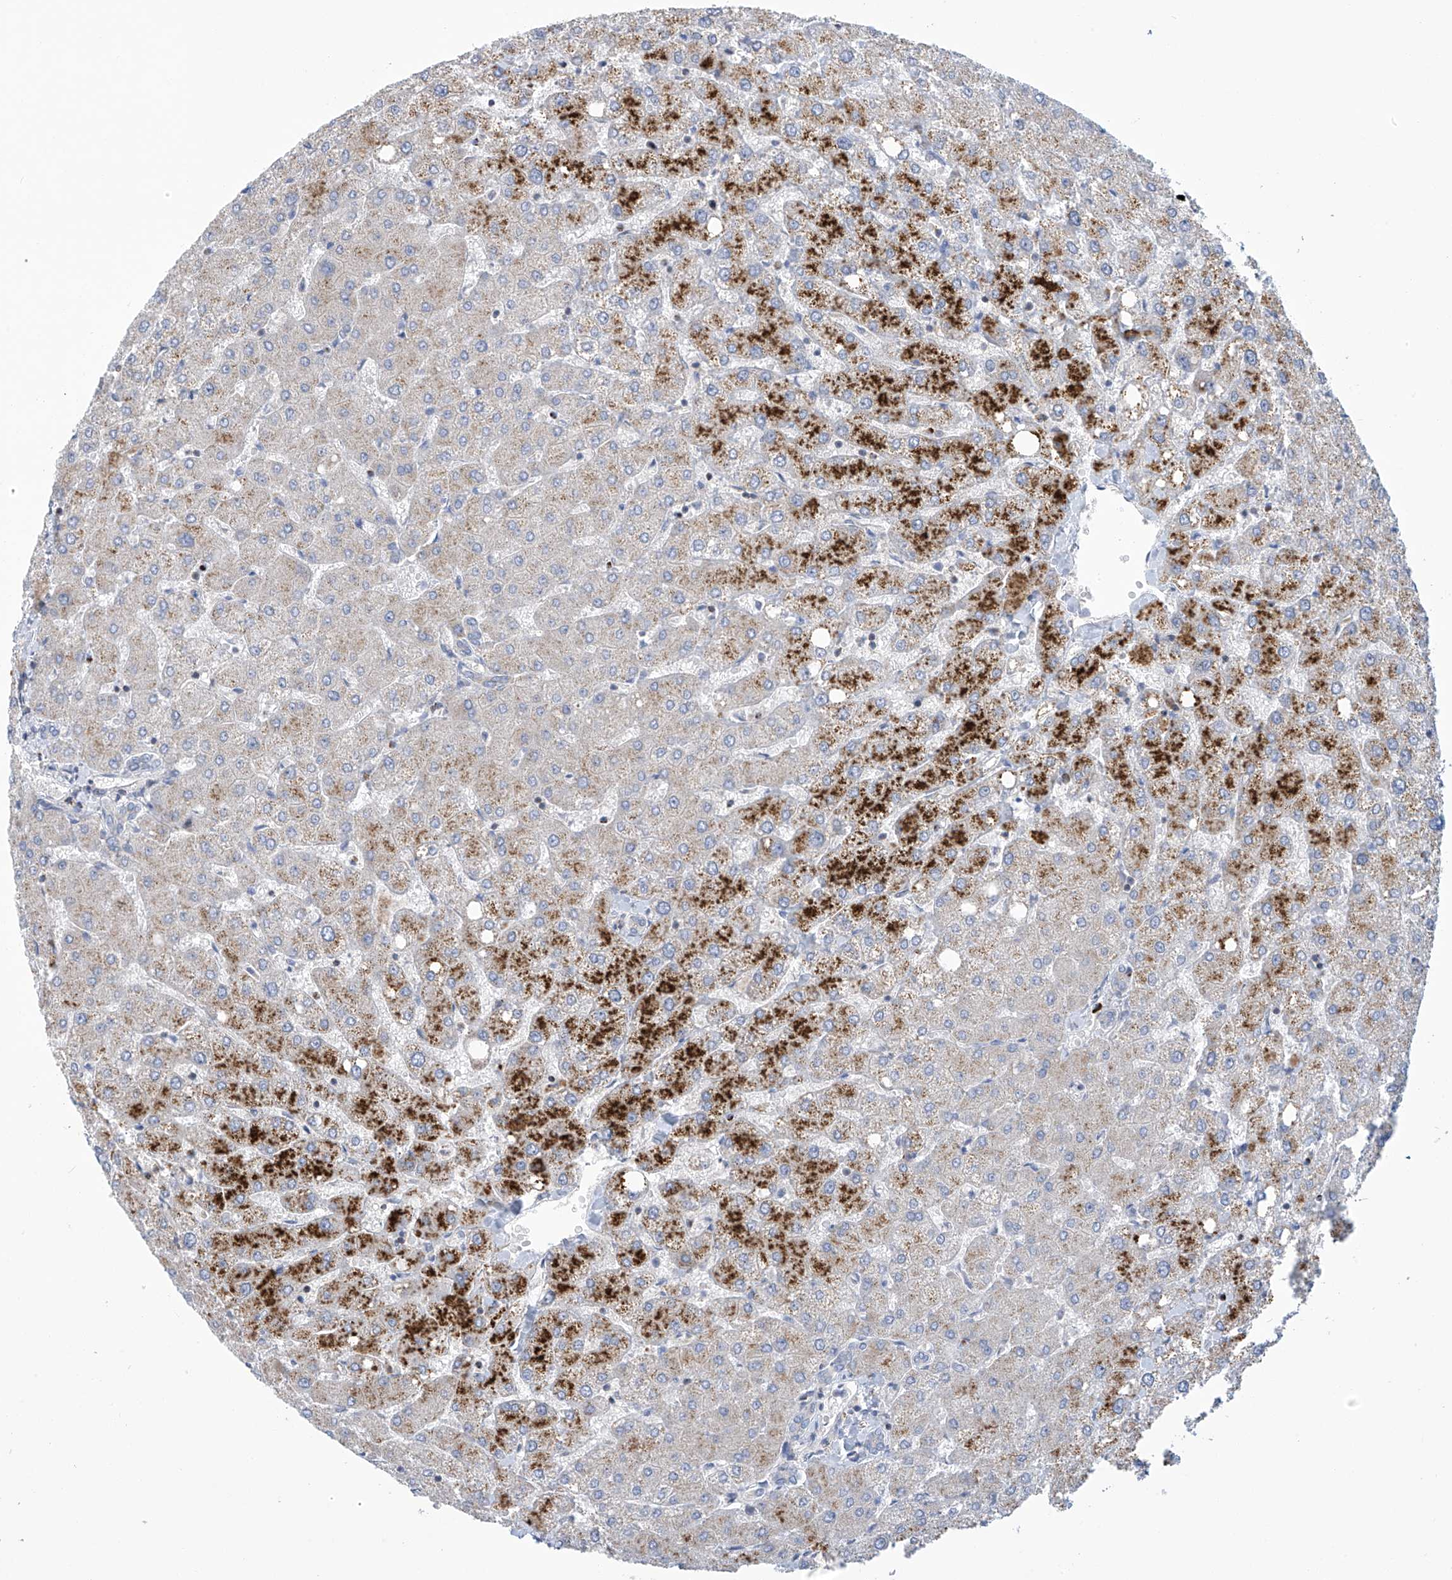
{"staining": {"intensity": "negative", "quantity": "none", "location": "none"}, "tissue": "liver", "cell_type": "Cholangiocytes", "image_type": "normal", "snomed": [{"axis": "morphology", "description": "Normal tissue, NOS"}, {"axis": "topography", "description": "Liver"}], "caption": "DAB immunohistochemical staining of unremarkable liver exhibits no significant staining in cholangiocytes.", "gene": "IBA57", "patient": {"sex": "female", "age": 54}}